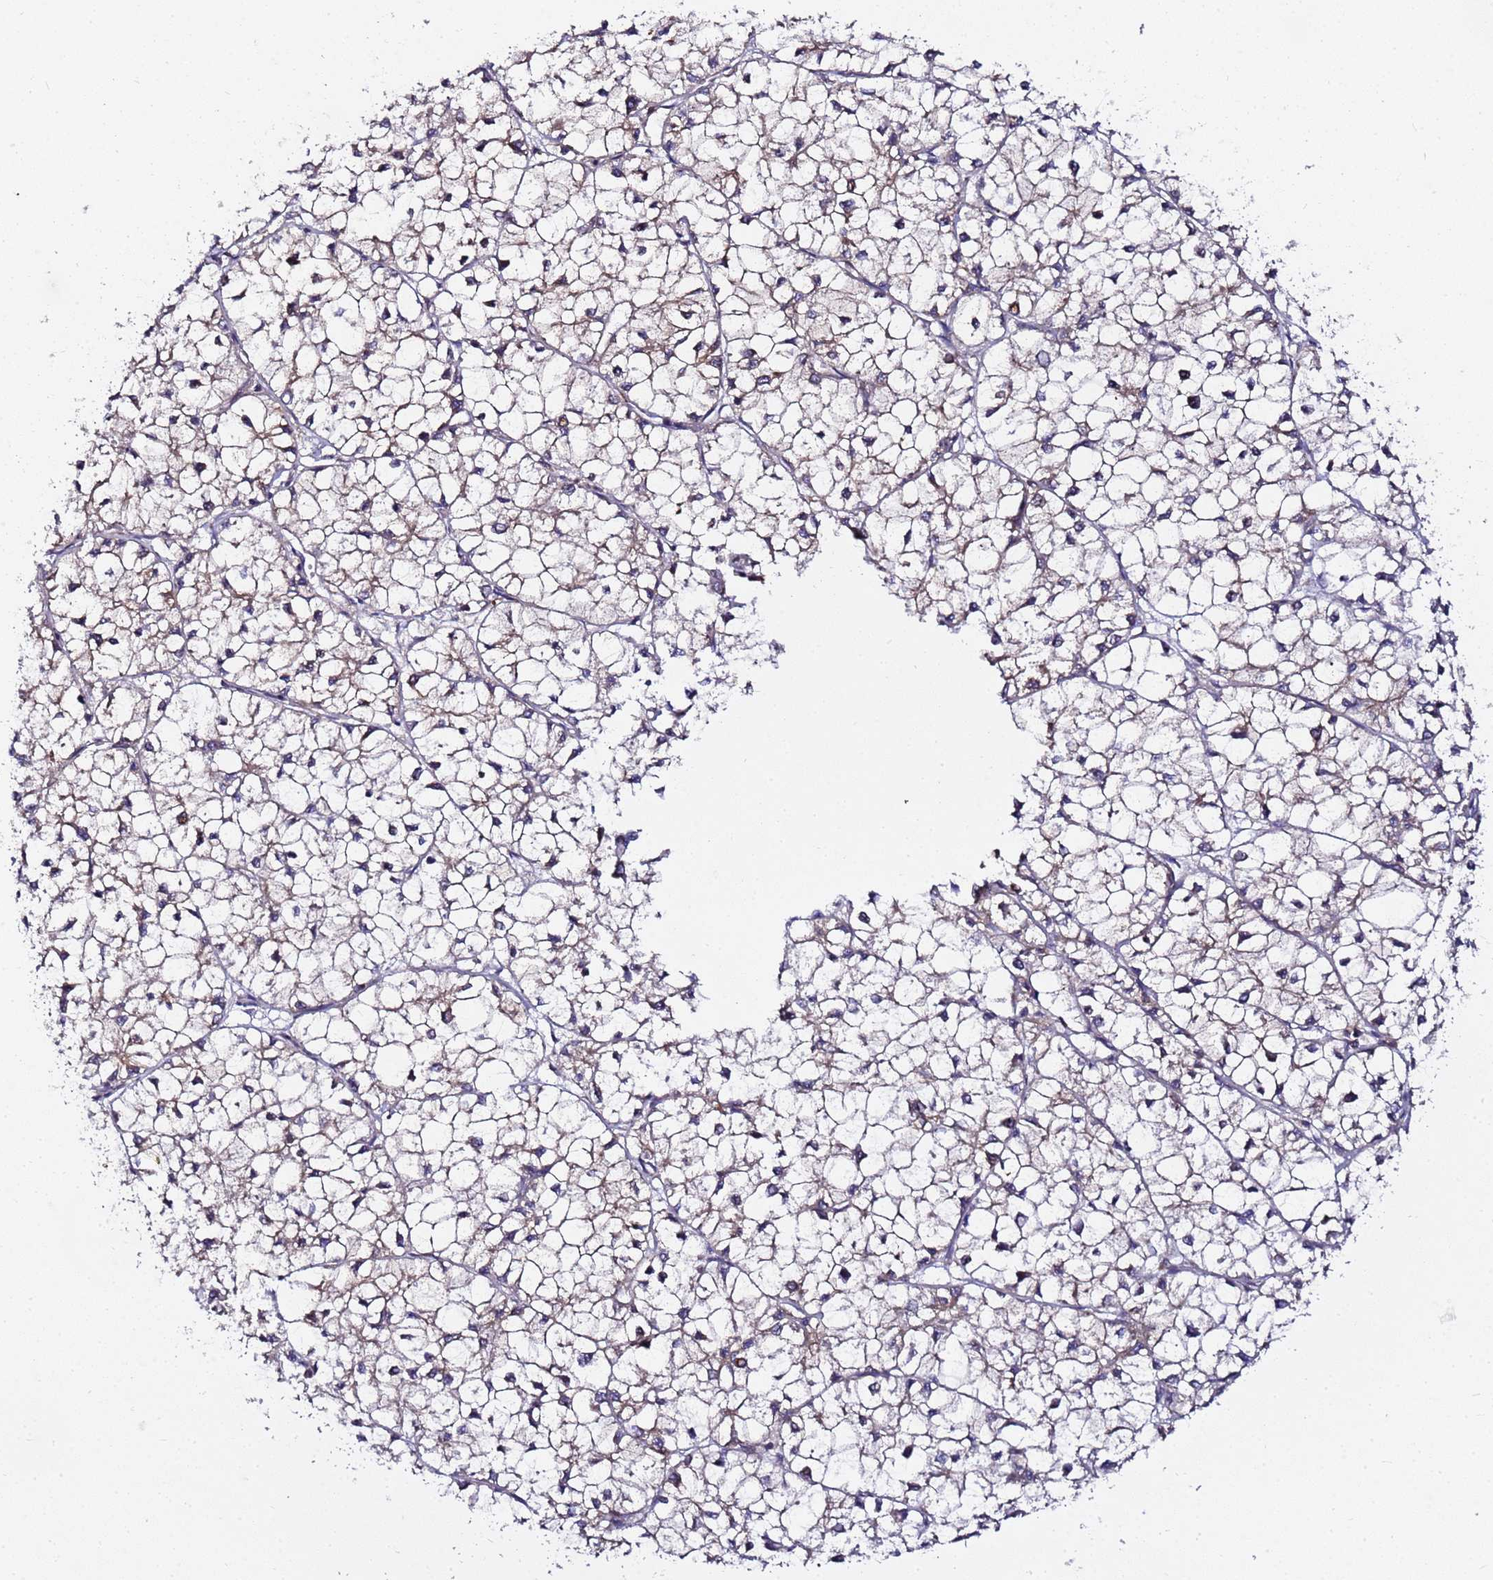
{"staining": {"intensity": "negative", "quantity": "none", "location": "none"}, "tissue": "liver cancer", "cell_type": "Tumor cells", "image_type": "cancer", "snomed": [{"axis": "morphology", "description": "Carcinoma, Hepatocellular, NOS"}, {"axis": "topography", "description": "Liver"}], "caption": "Photomicrograph shows no significant protein staining in tumor cells of liver cancer (hepatocellular carcinoma).", "gene": "CHM", "patient": {"sex": "female", "age": 43}}